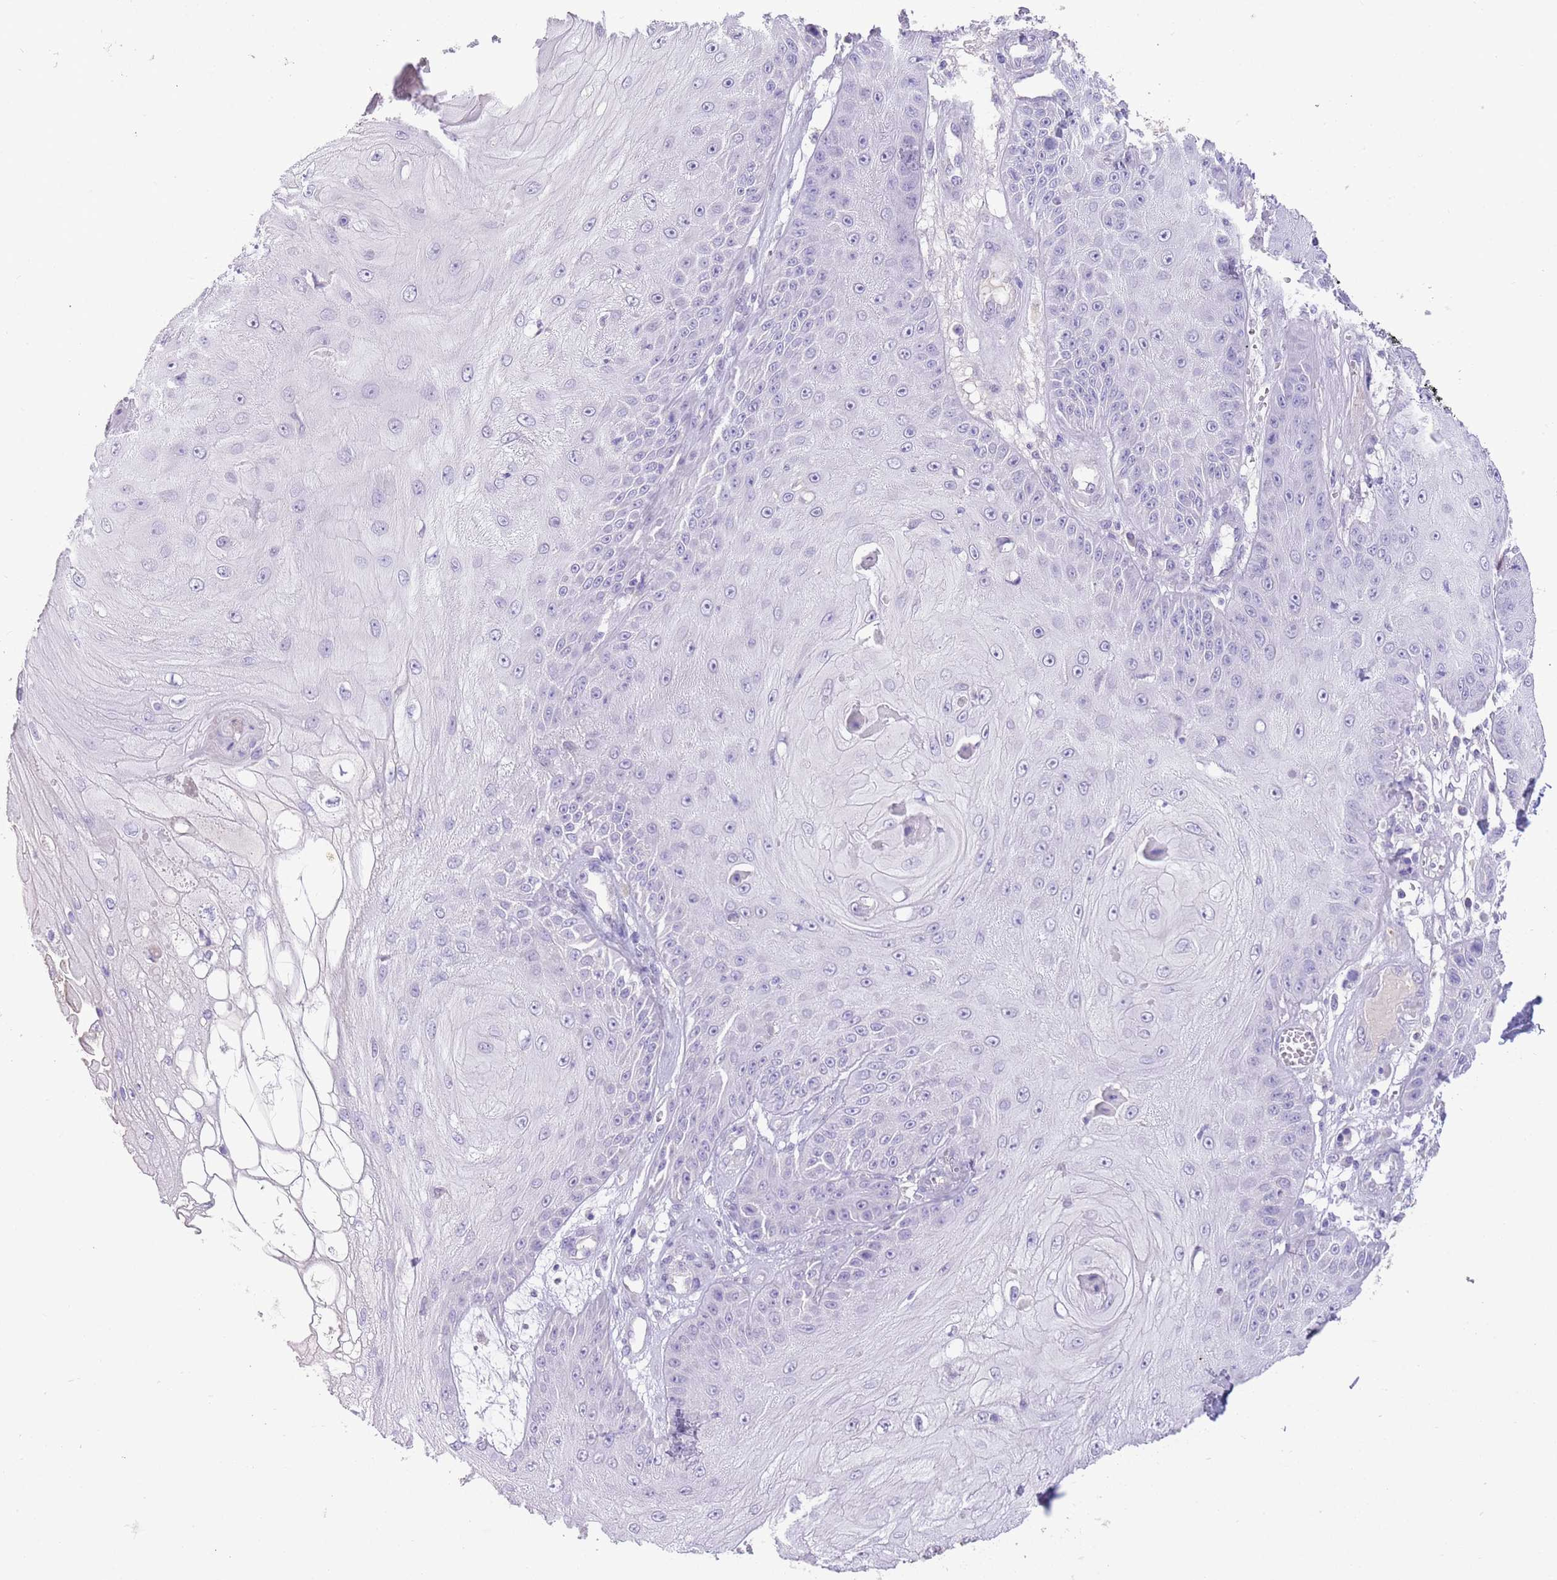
{"staining": {"intensity": "negative", "quantity": "none", "location": "none"}, "tissue": "skin cancer", "cell_type": "Tumor cells", "image_type": "cancer", "snomed": [{"axis": "morphology", "description": "Squamous cell carcinoma, NOS"}, {"axis": "topography", "description": "Skin"}], "caption": "Skin cancer (squamous cell carcinoma) stained for a protein using immunohistochemistry (IHC) displays no staining tumor cells.", "gene": "SFTPA1", "patient": {"sex": "male", "age": 70}}